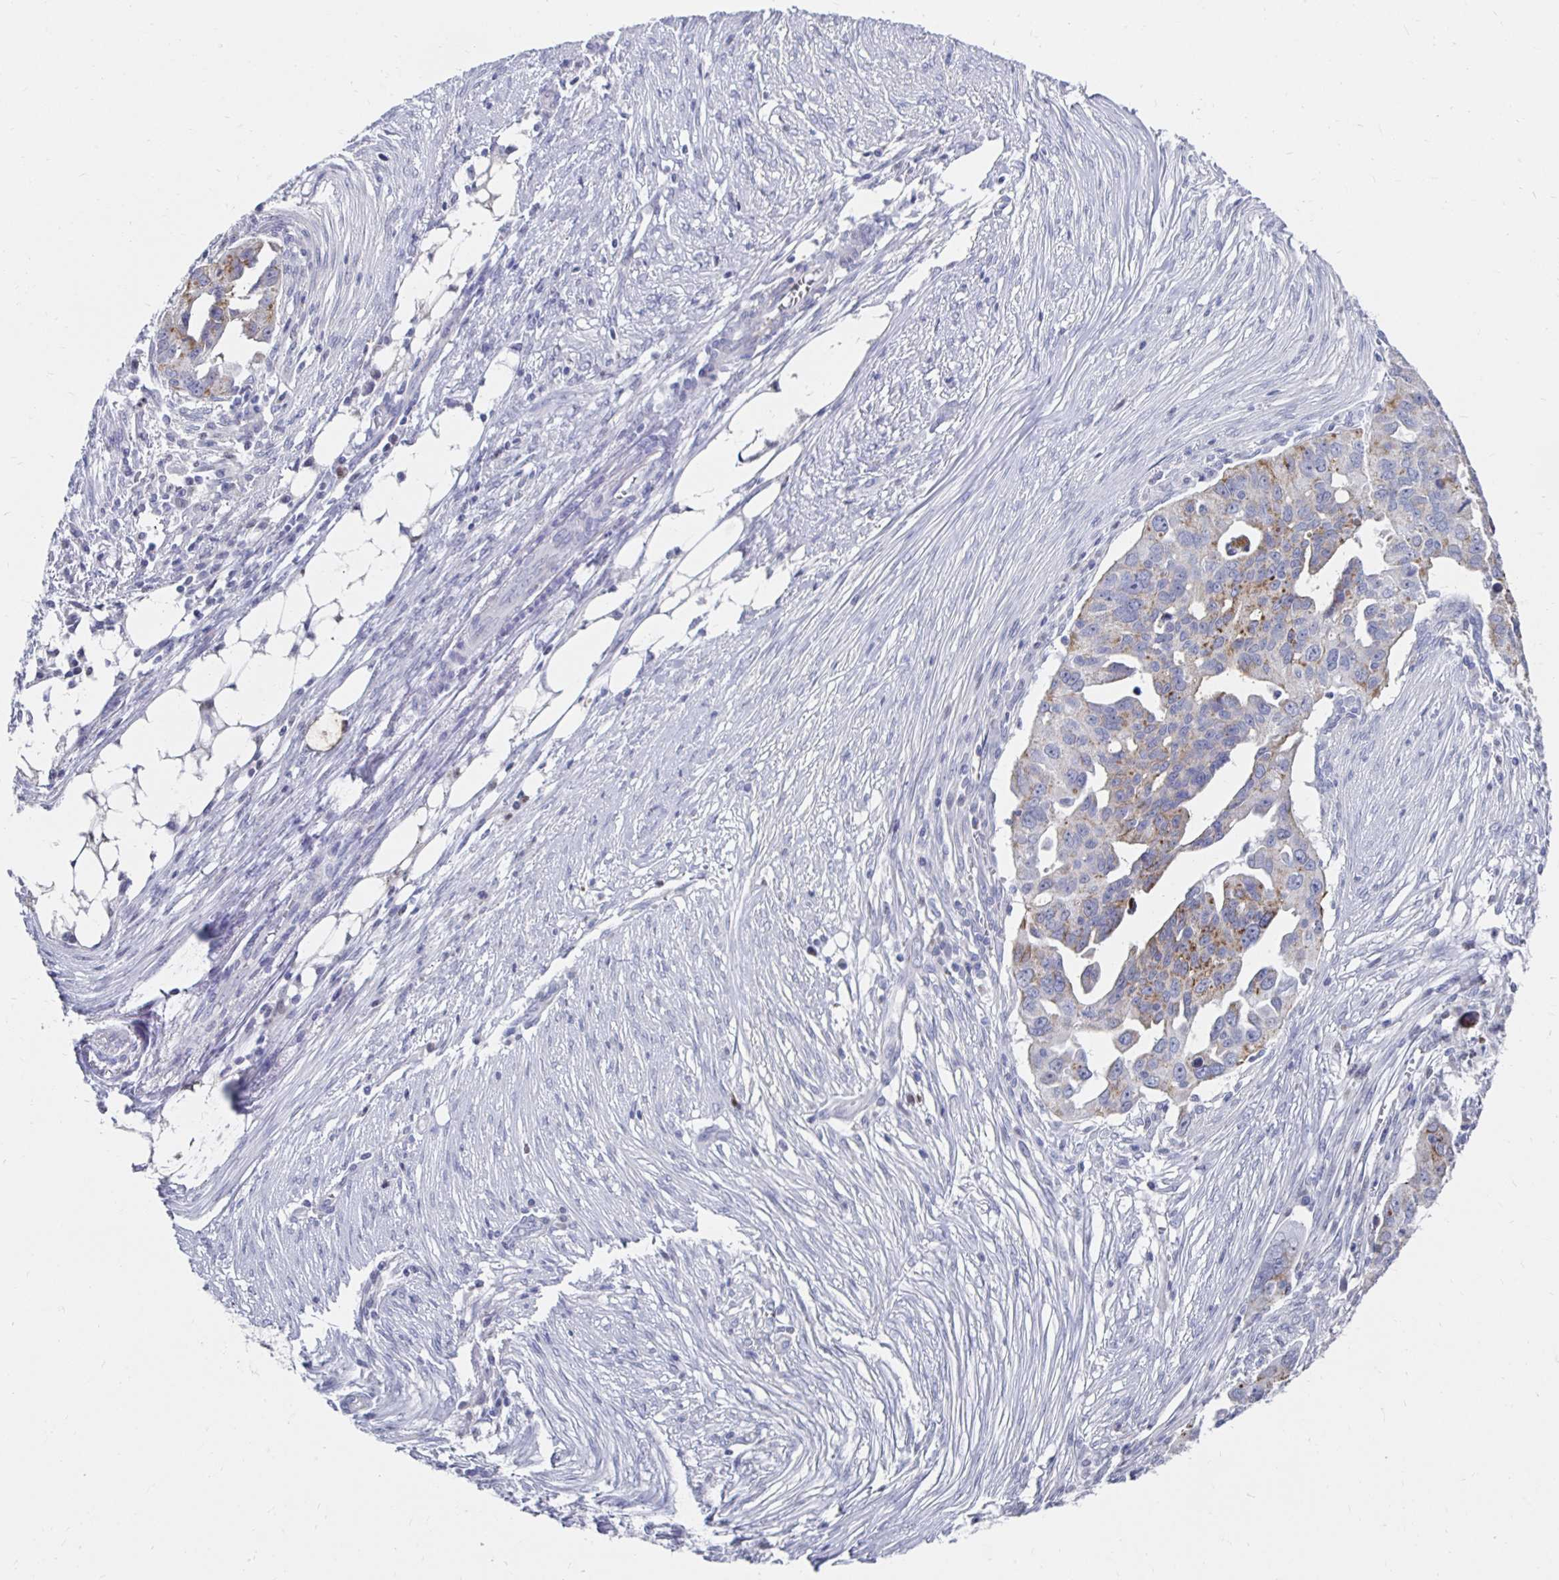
{"staining": {"intensity": "moderate", "quantity": "<25%", "location": "cytoplasmic/membranous"}, "tissue": "ovarian cancer", "cell_type": "Tumor cells", "image_type": "cancer", "snomed": [{"axis": "morphology", "description": "Carcinoma, endometroid"}, {"axis": "morphology", "description": "Cystadenocarcinoma, serous, NOS"}, {"axis": "topography", "description": "Ovary"}], "caption": "Tumor cells exhibit low levels of moderate cytoplasmic/membranous staining in approximately <25% of cells in human serous cystadenocarcinoma (ovarian).", "gene": "NOCT", "patient": {"sex": "female", "age": 45}}